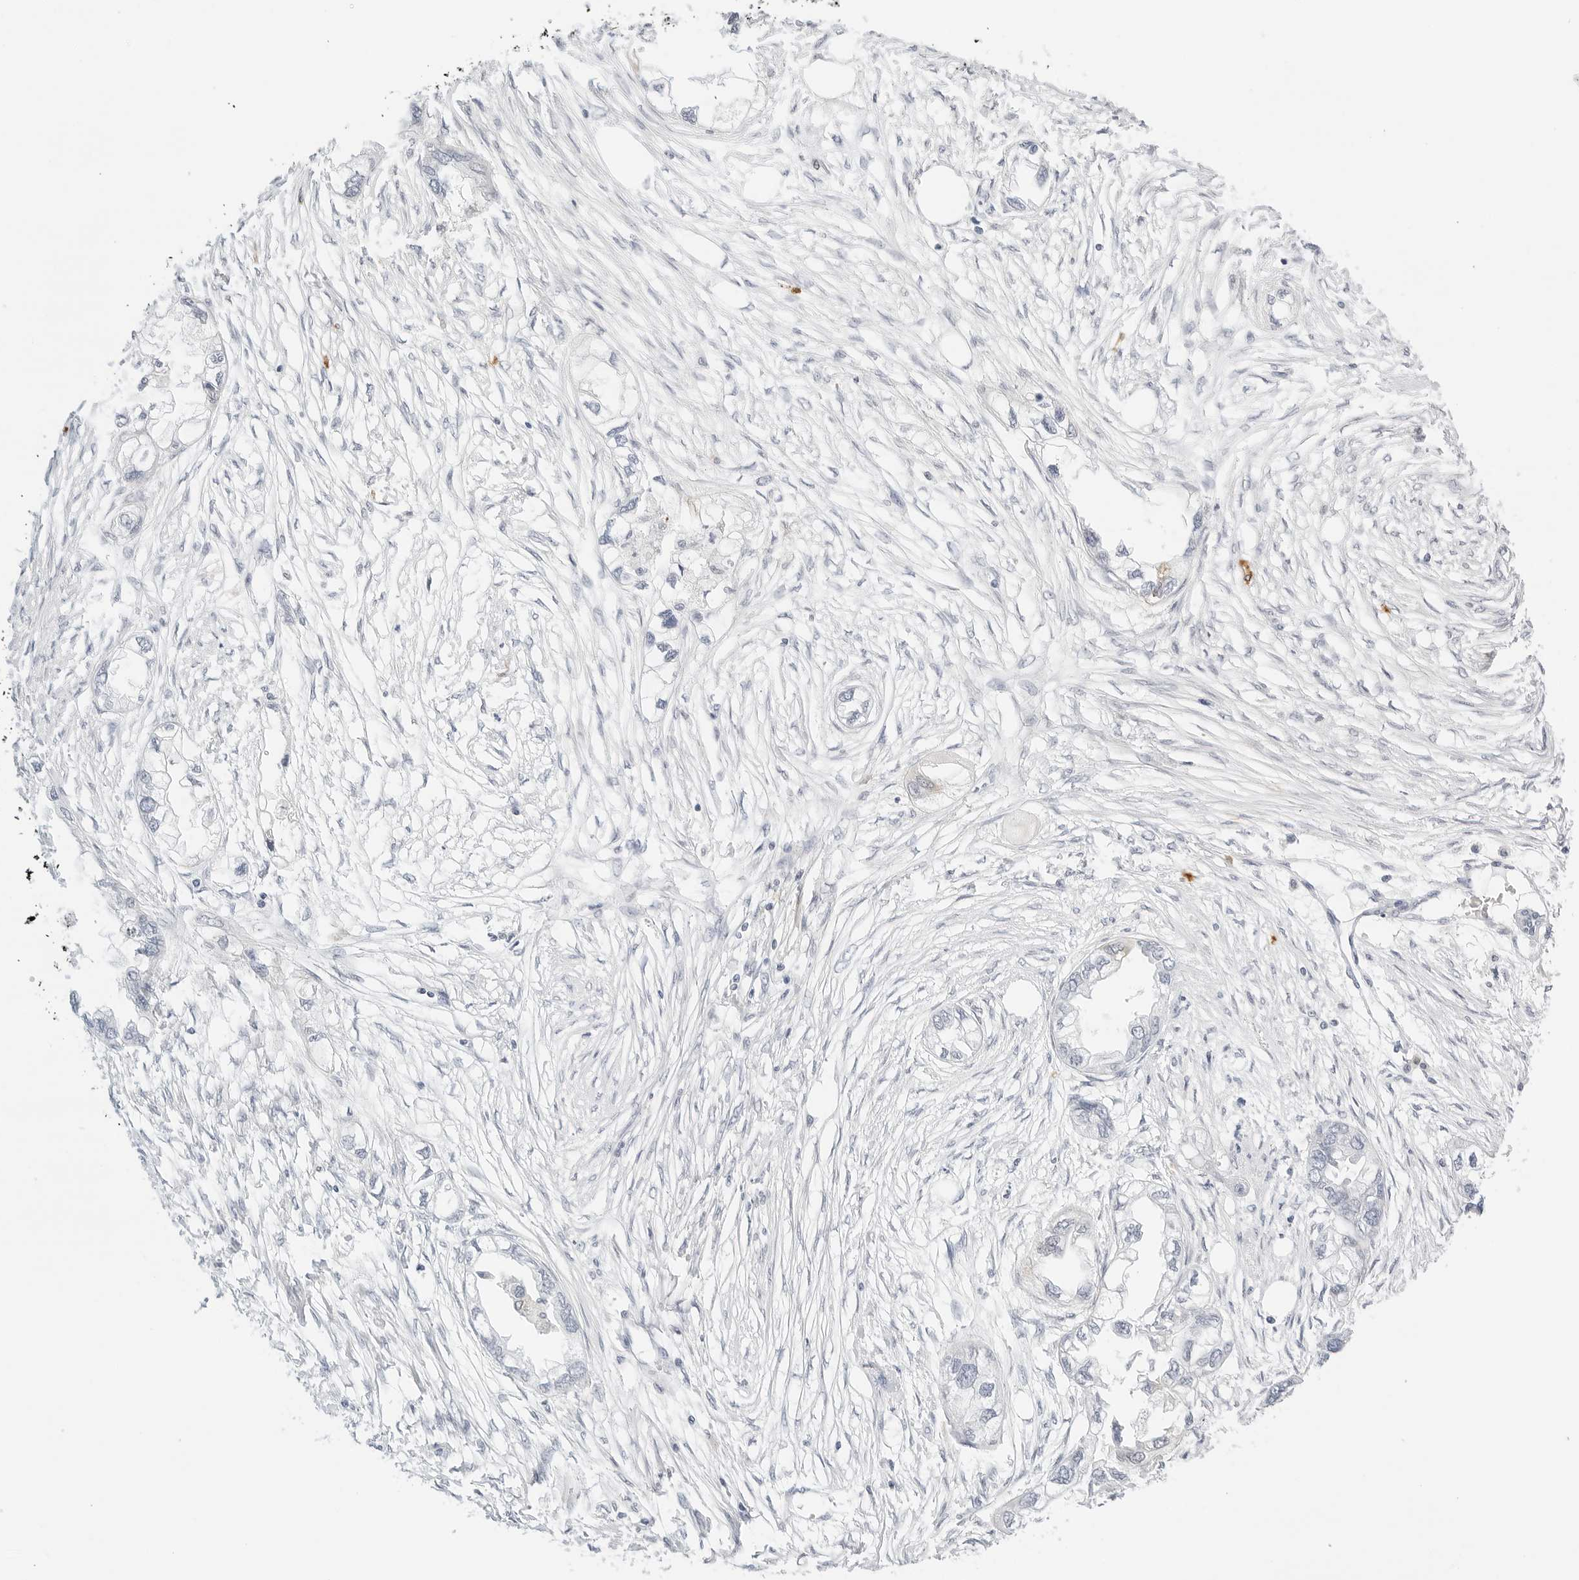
{"staining": {"intensity": "negative", "quantity": "none", "location": "none"}, "tissue": "endometrial cancer", "cell_type": "Tumor cells", "image_type": "cancer", "snomed": [{"axis": "morphology", "description": "Adenocarcinoma, NOS"}, {"axis": "morphology", "description": "Adenocarcinoma, metastatic, NOS"}, {"axis": "topography", "description": "Adipose tissue"}, {"axis": "topography", "description": "Endometrium"}], "caption": "This is a histopathology image of immunohistochemistry staining of endometrial cancer, which shows no positivity in tumor cells. (DAB IHC with hematoxylin counter stain).", "gene": "TEKT2", "patient": {"sex": "female", "age": 67}}